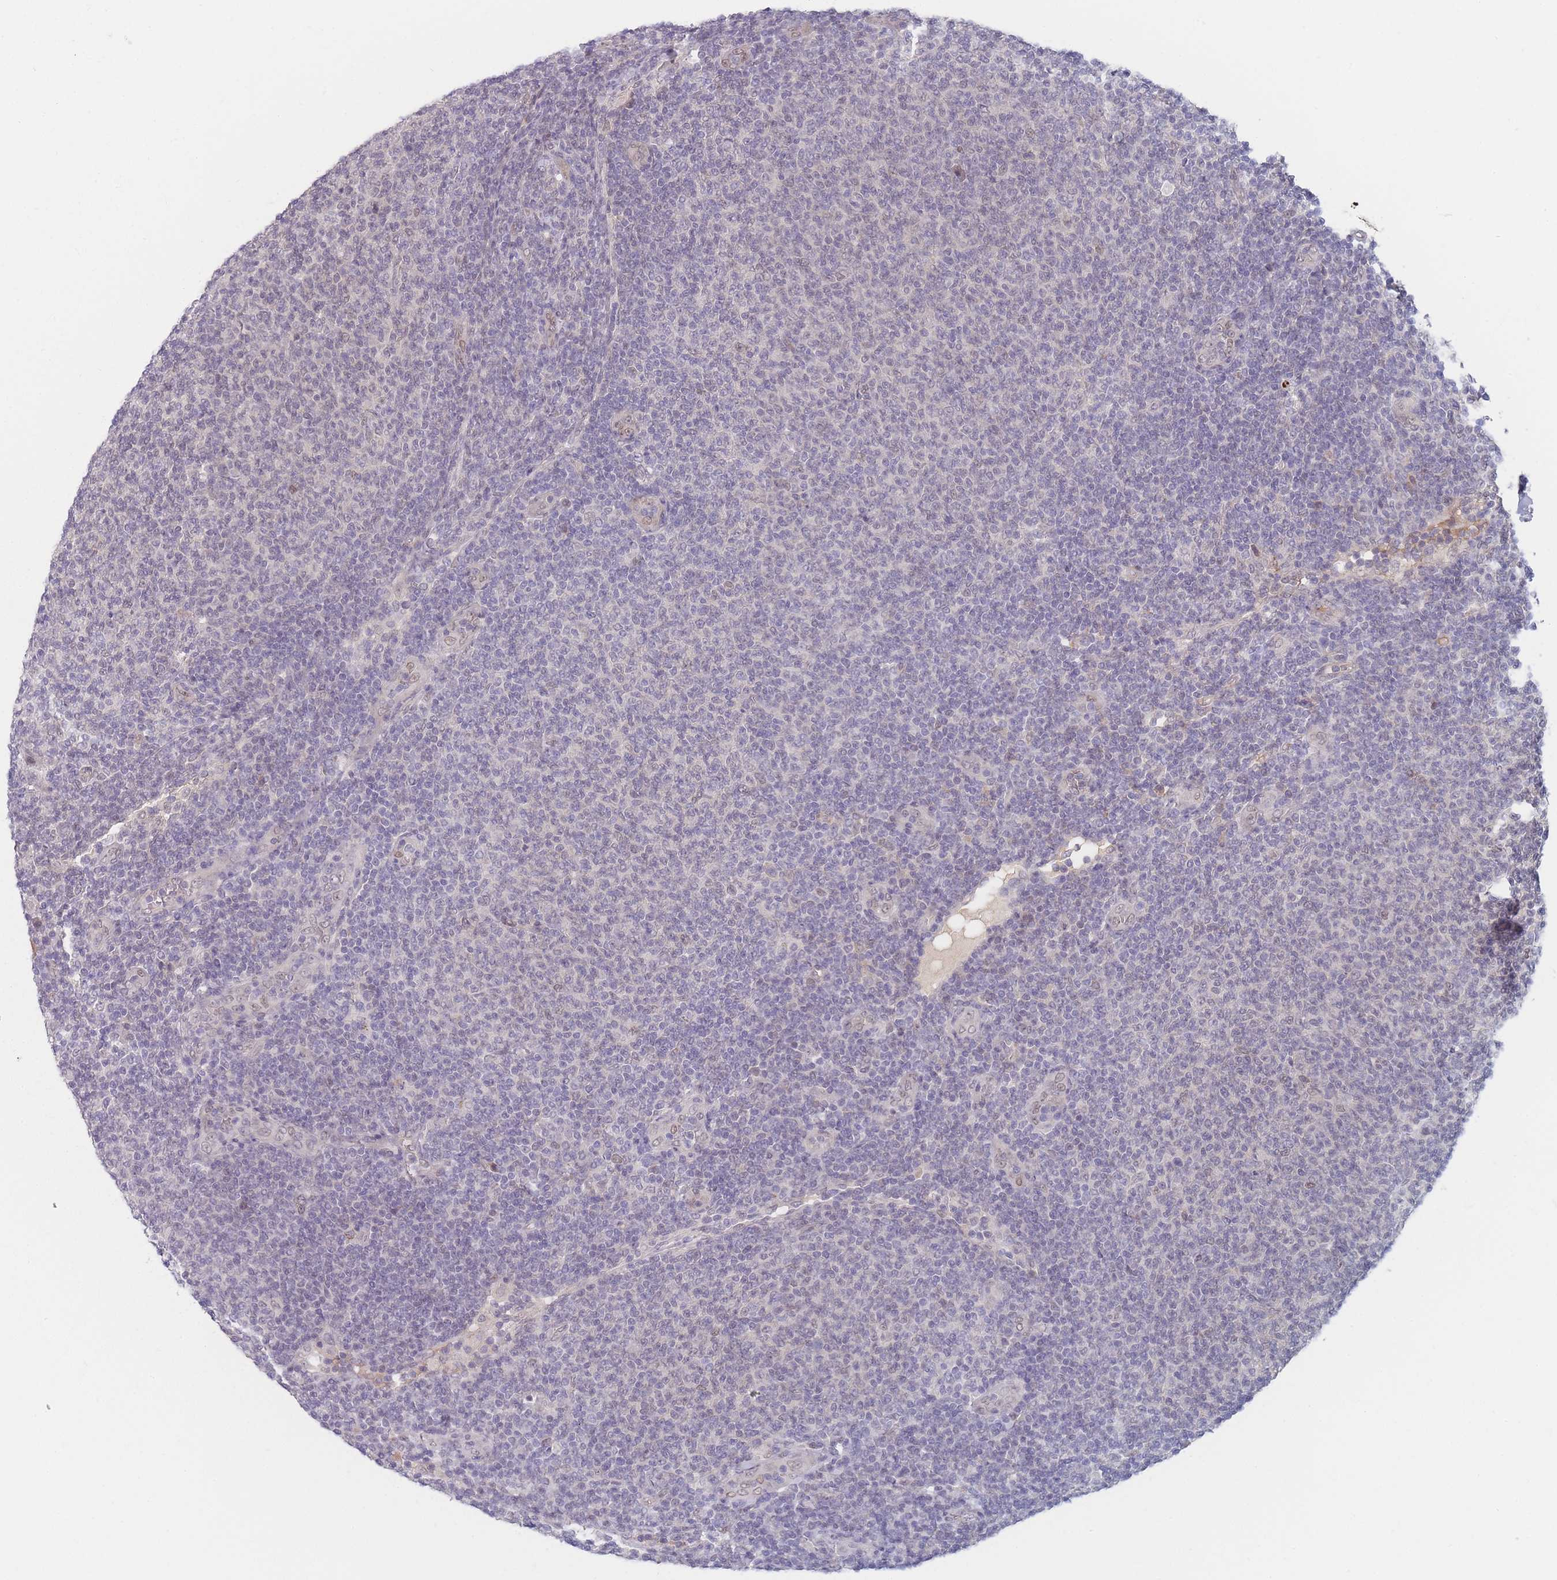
{"staining": {"intensity": "negative", "quantity": "none", "location": "none"}, "tissue": "lymphoma", "cell_type": "Tumor cells", "image_type": "cancer", "snomed": [{"axis": "morphology", "description": "Malignant lymphoma, non-Hodgkin's type, Low grade"}, {"axis": "topography", "description": "Lymph node"}], "caption": "Lymphoma stained for a protein using immunohistochemistry reveals no staining tumor cells.", "gene": "ANKRD10", "patient": {"sex": "male", "age": 66}}